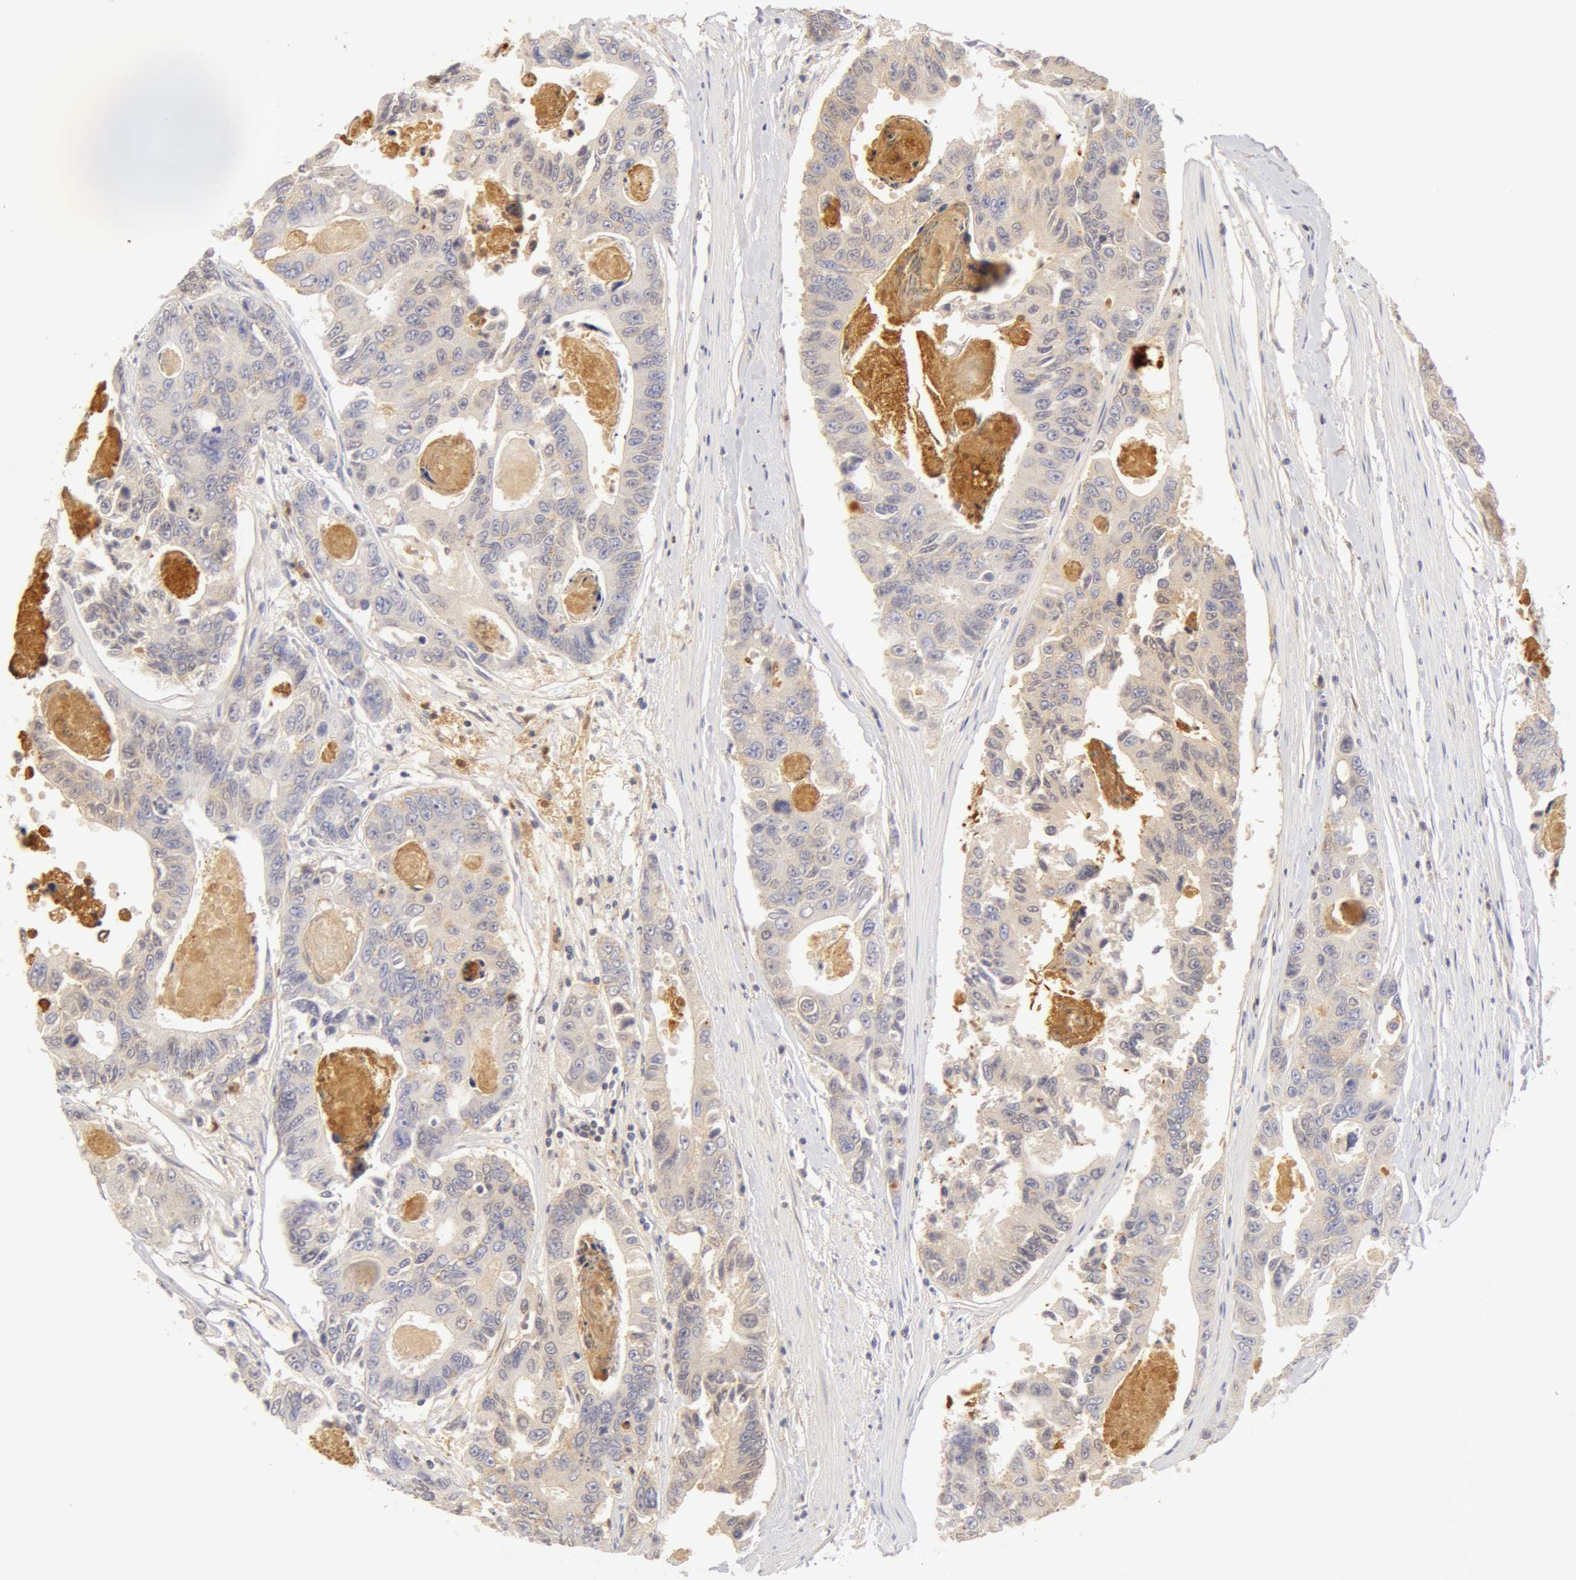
{"staining": {"intensity": "weak", "quantity": "25%-75%", "location": "cytoplasmic/membranous"}, "tissue": "colorectal cancer", "cell_type": "Tumor cells", "image_type": "cancer", "snomed": [{"axis": "morphology", "description": "Adenocarcinoma, NOS"}, {"axis": "topography", "description": "Colon"}], "caption": "Human adenocarcinoma (colorectal) stained with a brown dye exhibits weak cytoplasmic/membranous positive staining in approximately 25%-75% of tumor cells.", "gene": "GC", "patient": {"sex": "female", "age": 86}}